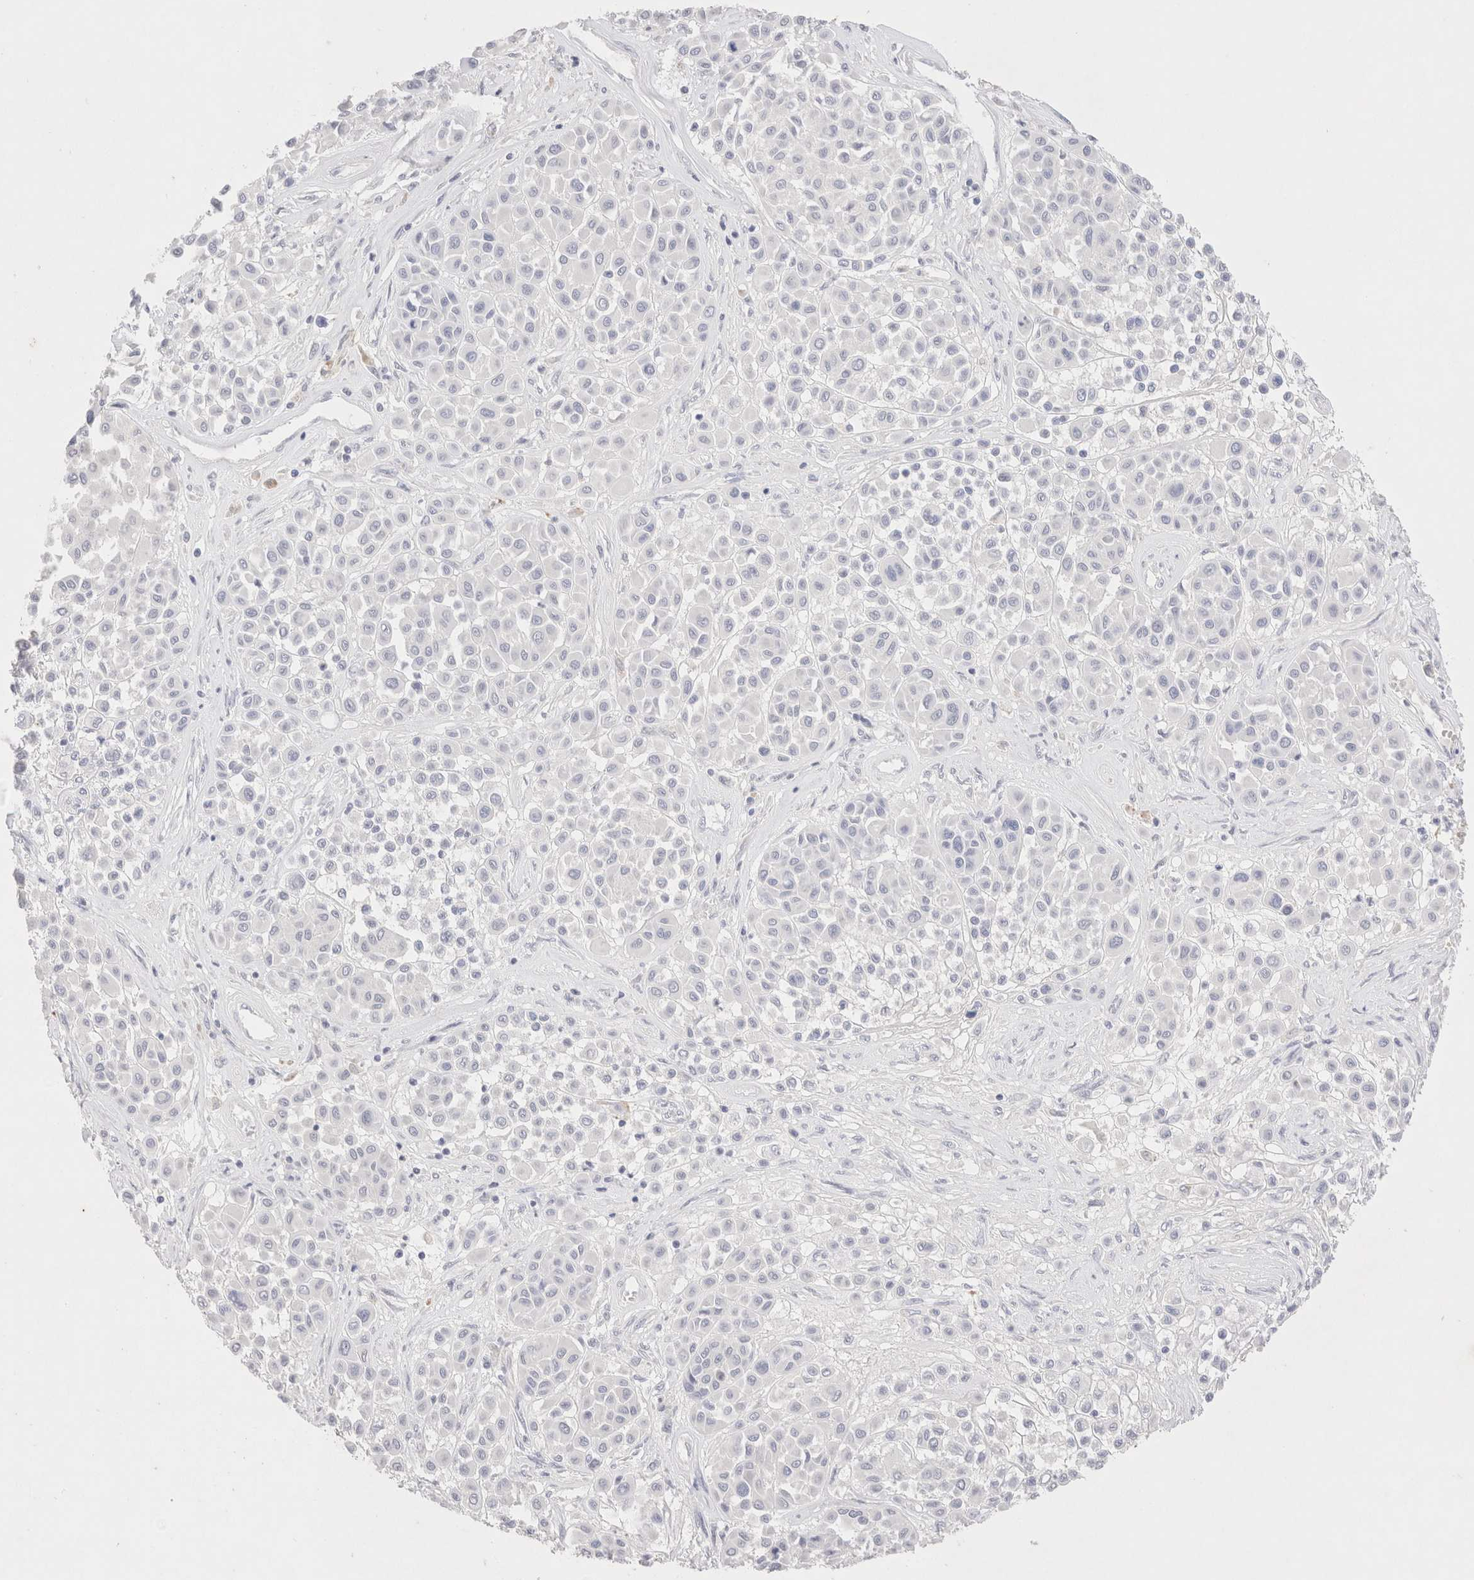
{"staining": {"intensity": "negative", "quantity": "none", "location": "none"}, "tissue": "melanoma", "cell_type": "Tumor cells", "image_type": "cancer", "snomed": [{"axis": "morphology", "description": "Malignant melanoma, Metastatic site"}, {"axis": "topography", "description": "Soft tissue"}], "caption": "High magnification brightfield microscopy of melanoma stained with DAB (brown) and counterstained with hematoxylin (blue): tumor cells show no significant expression.", "gene": "EPCAM", "patient": {"sex": "male", "age": 41}}